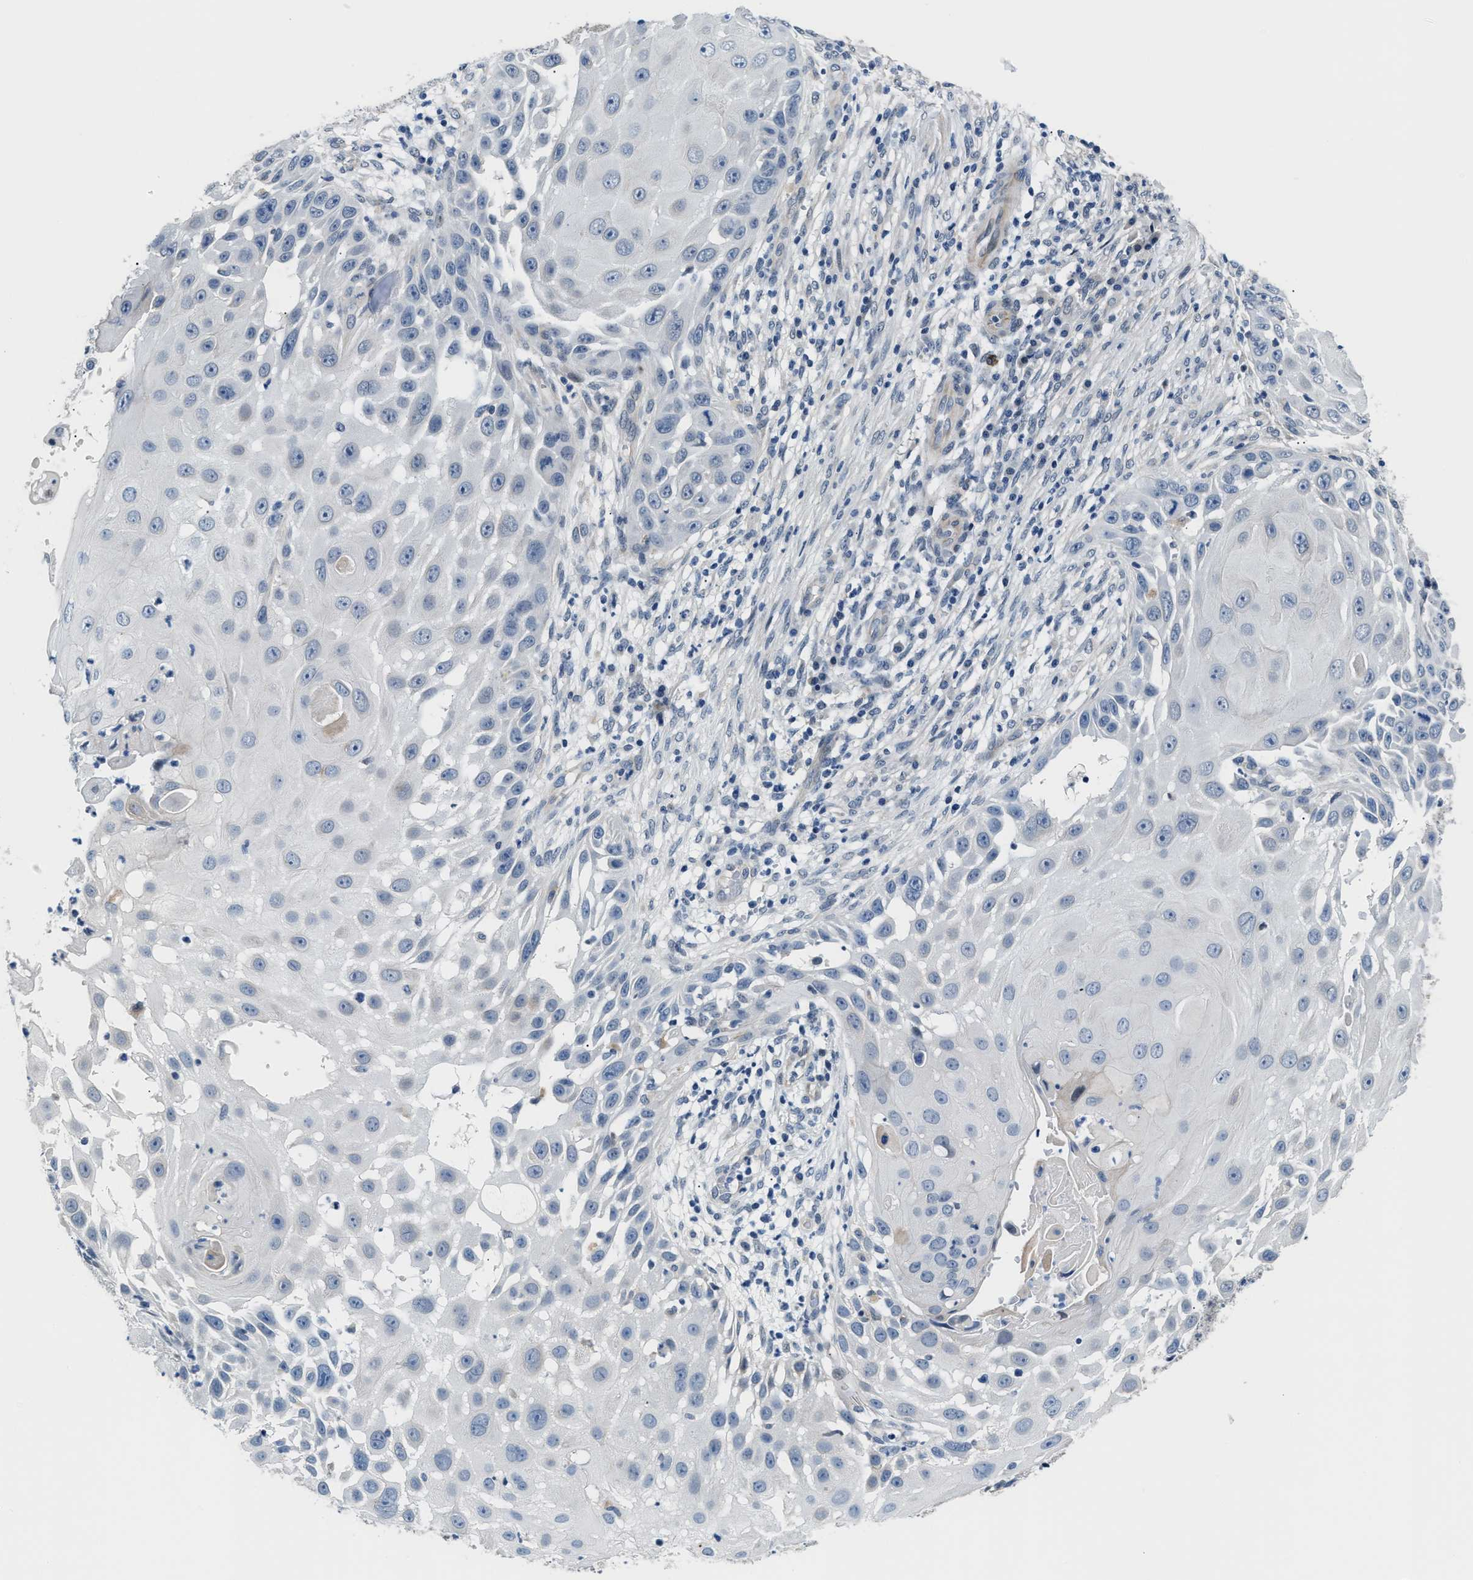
{"staining": {"intensity": "negative", "quantity": "none", "location": "none"}, "tissue": "skin cancer", "cell_type": "Tumor cells", "image_type": "cancer", "snomed": [{"axis": "morphology", "description": "Squamous cell carcinoma, NOS"}, {"axis": "topography", "description": "Skin"}], "caption": "IHC of human squamous cell carcinoma (skin) displays no positivity in tumor cells.", "gene": "PPM1H", "patient": {"sex": "female", "age": 44}}